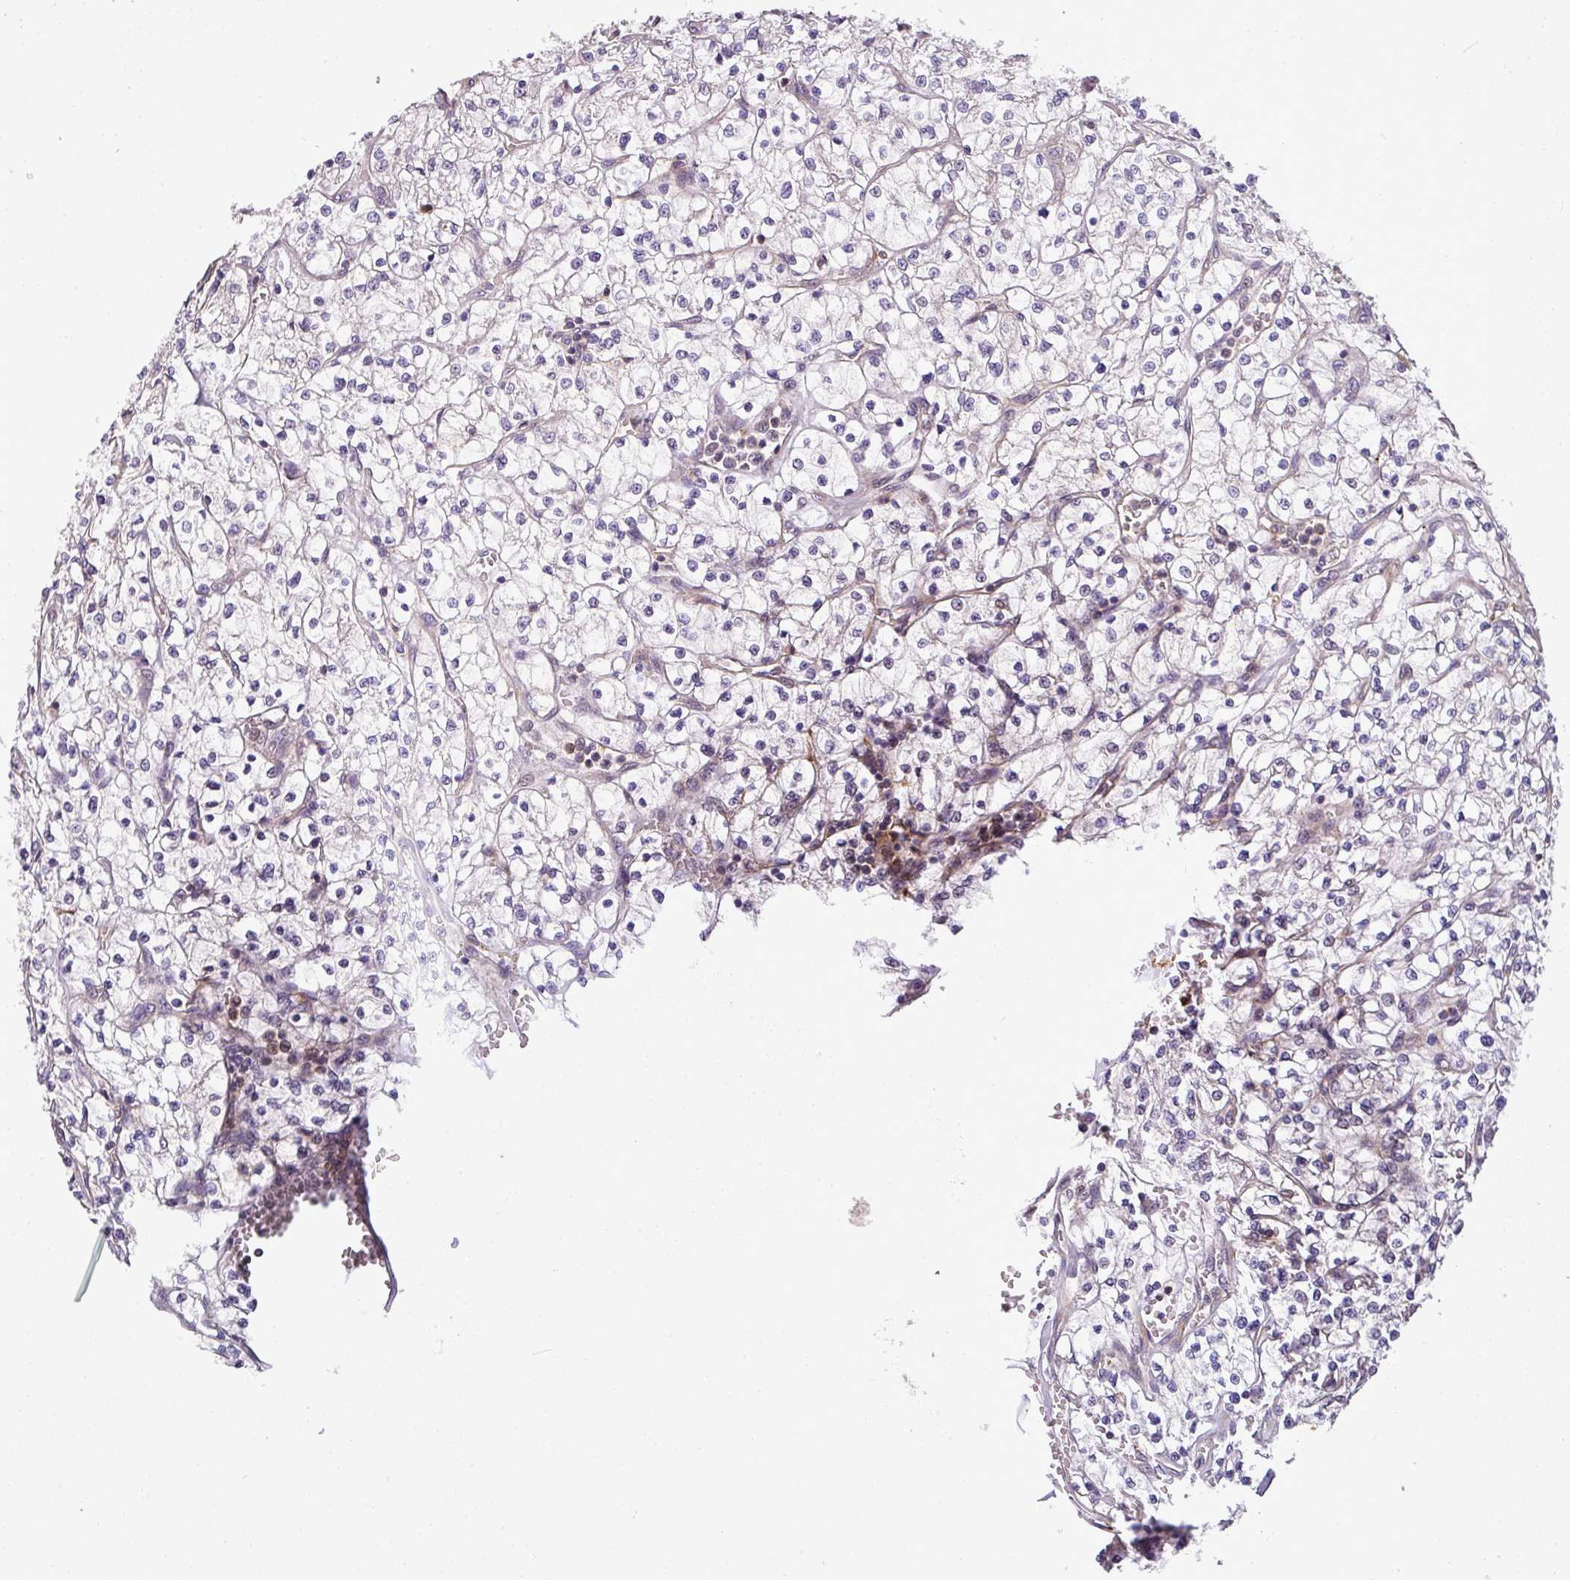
{"staining": {"intensity": "negative", "quantity": "none", "location": "none"}, "tissue": "renal cancer", "cell_type": "Tumor cells", "image_type": "cancer", "snomed": [{"axis": "morphology", "description": "Adenocarcinoma, NOS"}, {"axis": "topography", "description": "Kidney"}], "caption": "Immunohistochemistry photomicrograph of human renal adenocarcinoma stained for a protein (brown), which reveals no positivity in tumor cells.", "gene": "CASS4", "patient": {"sex": "female", "age": 64}}